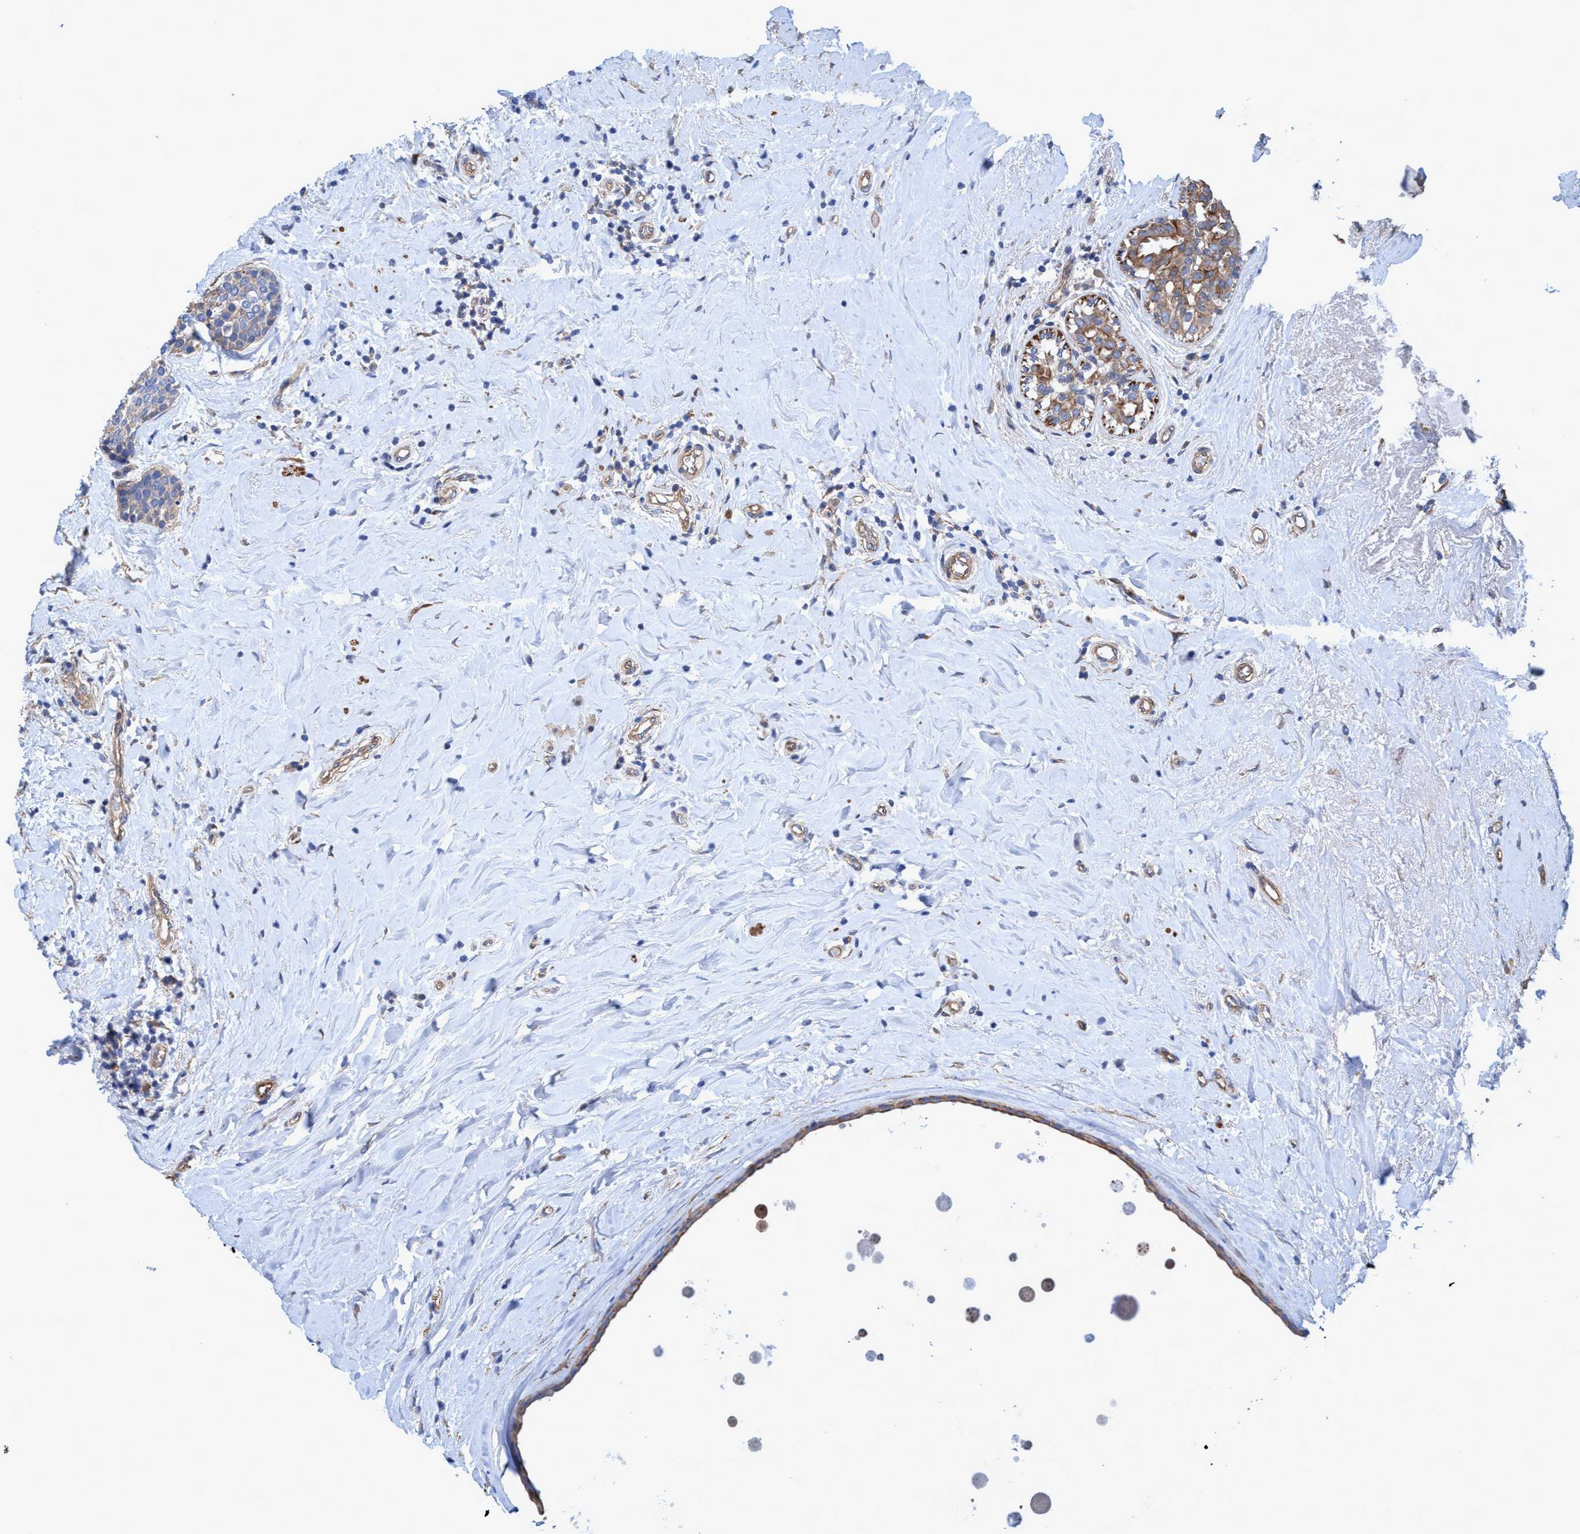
{"staining": {"intensity": "moderate", "quantity": "25%-75%", "location": "cytoplasmic/membranous"}, "tissue": "breast cancer", "cell_type": "Tumor cells", "image_type": "cancer", "snomed": [{"axis": "morphology", "description": "Duct carcinoma"}, {"axis": "topography", "description": "Breast"}], "caption": "Breast invasive ductal carcinoma stained with a brown dye demonstrates moderate cytoplasmic/membranous positive positivity in about 25%-75% of tumor cells.", "gene": "GULP1", "patient": {"sex": "female", "age": 55}}